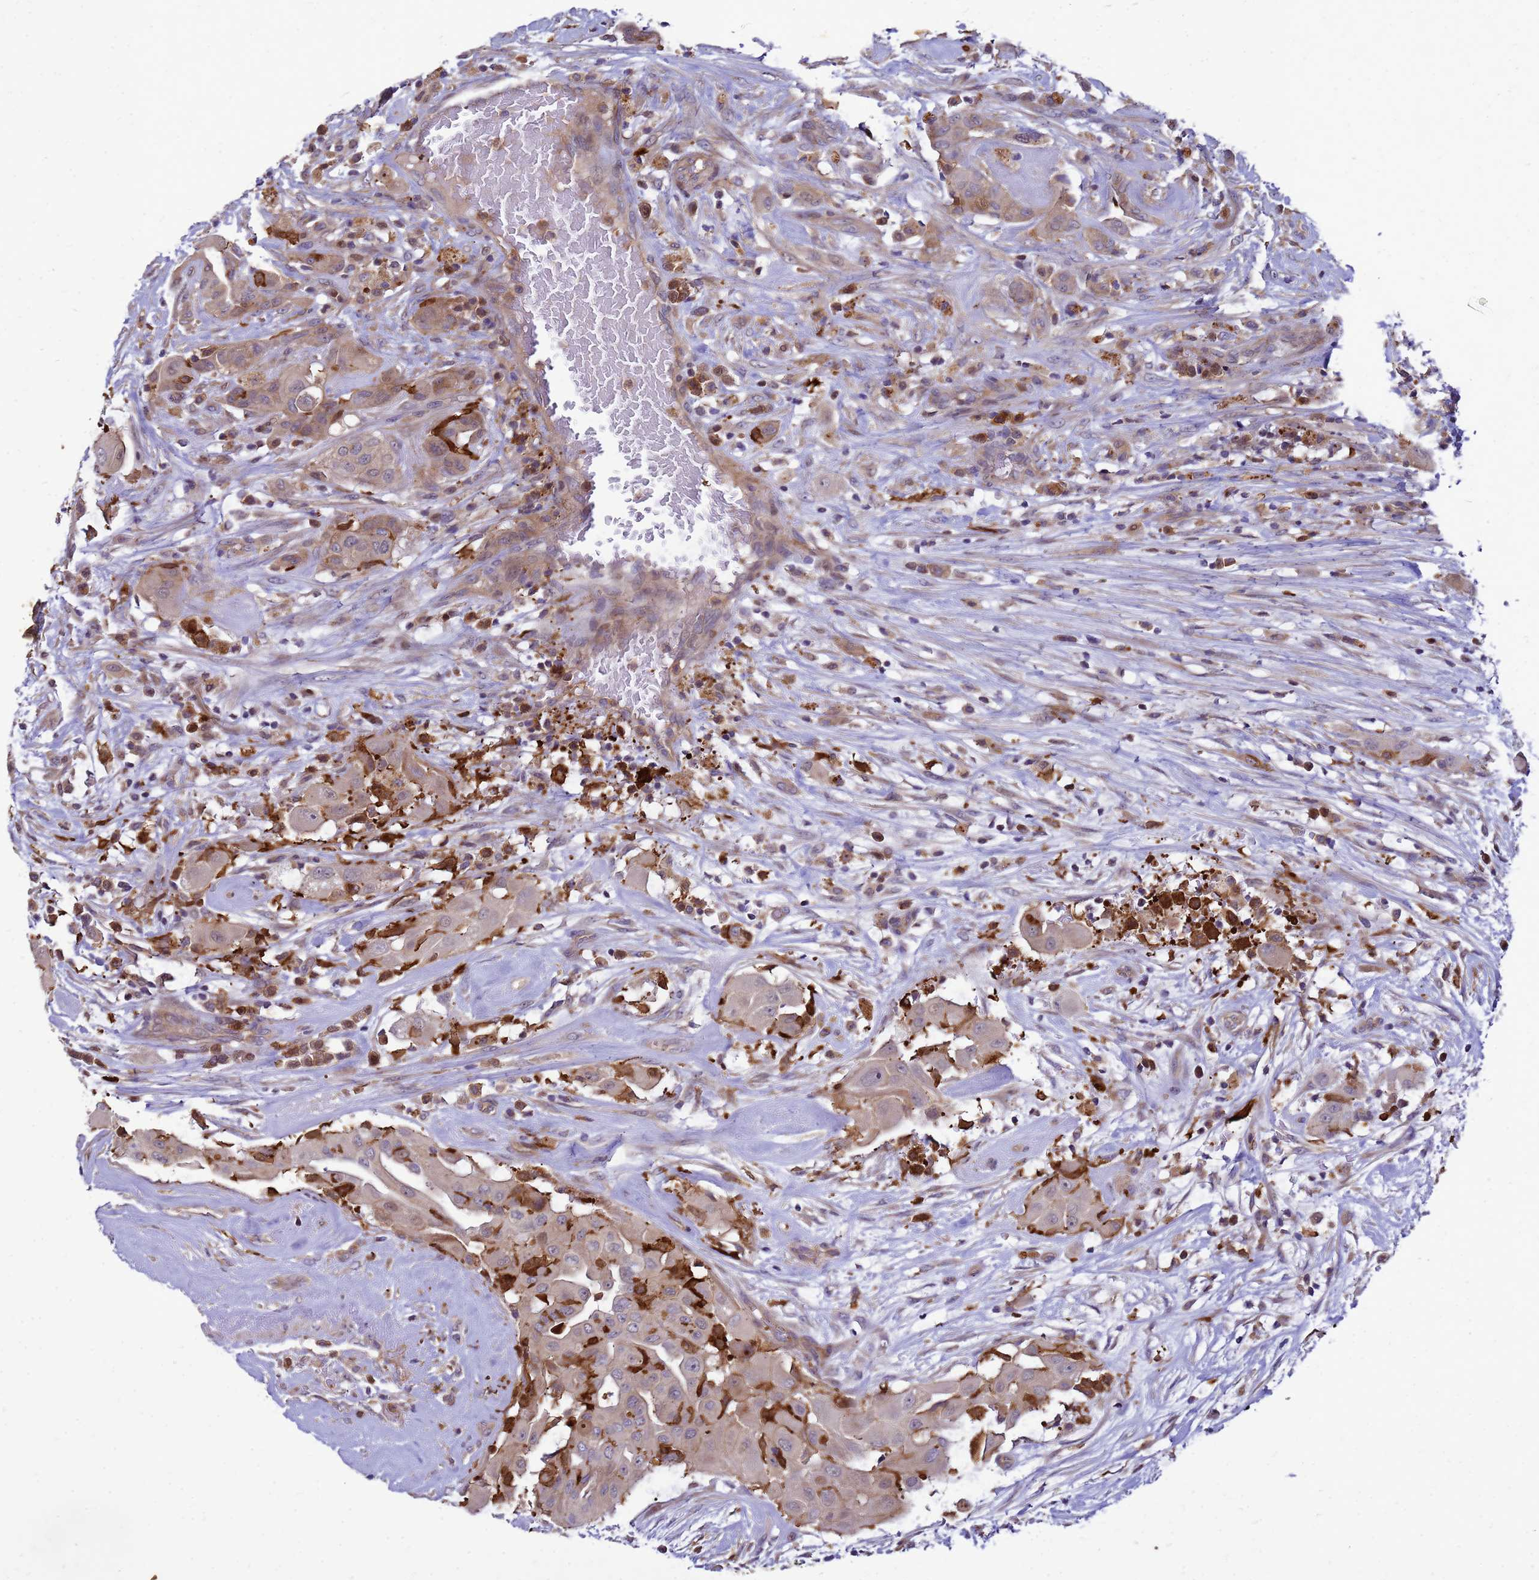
{"staining": {"intensity": "weak", "quantity": "25%-75%", "location": "cytoplasmic/membranous"}, "tissue": "thyroid cancer", "cell_type": "Tumor cells", "image_type": "cancer", "snomed": [{"axis": "morphology", "description": "Papillary adenocarcinoma, NOS"}, {"axis": "topography", "description": "Thyroid gland"}], "caption": "Tumor cells display low levels of weak cytoplasmic/membranous staining in about 25%-75% of cells in thyroid cancer.", "gene": "RNF215", "patient": {"sex": "female", "age": 59}}